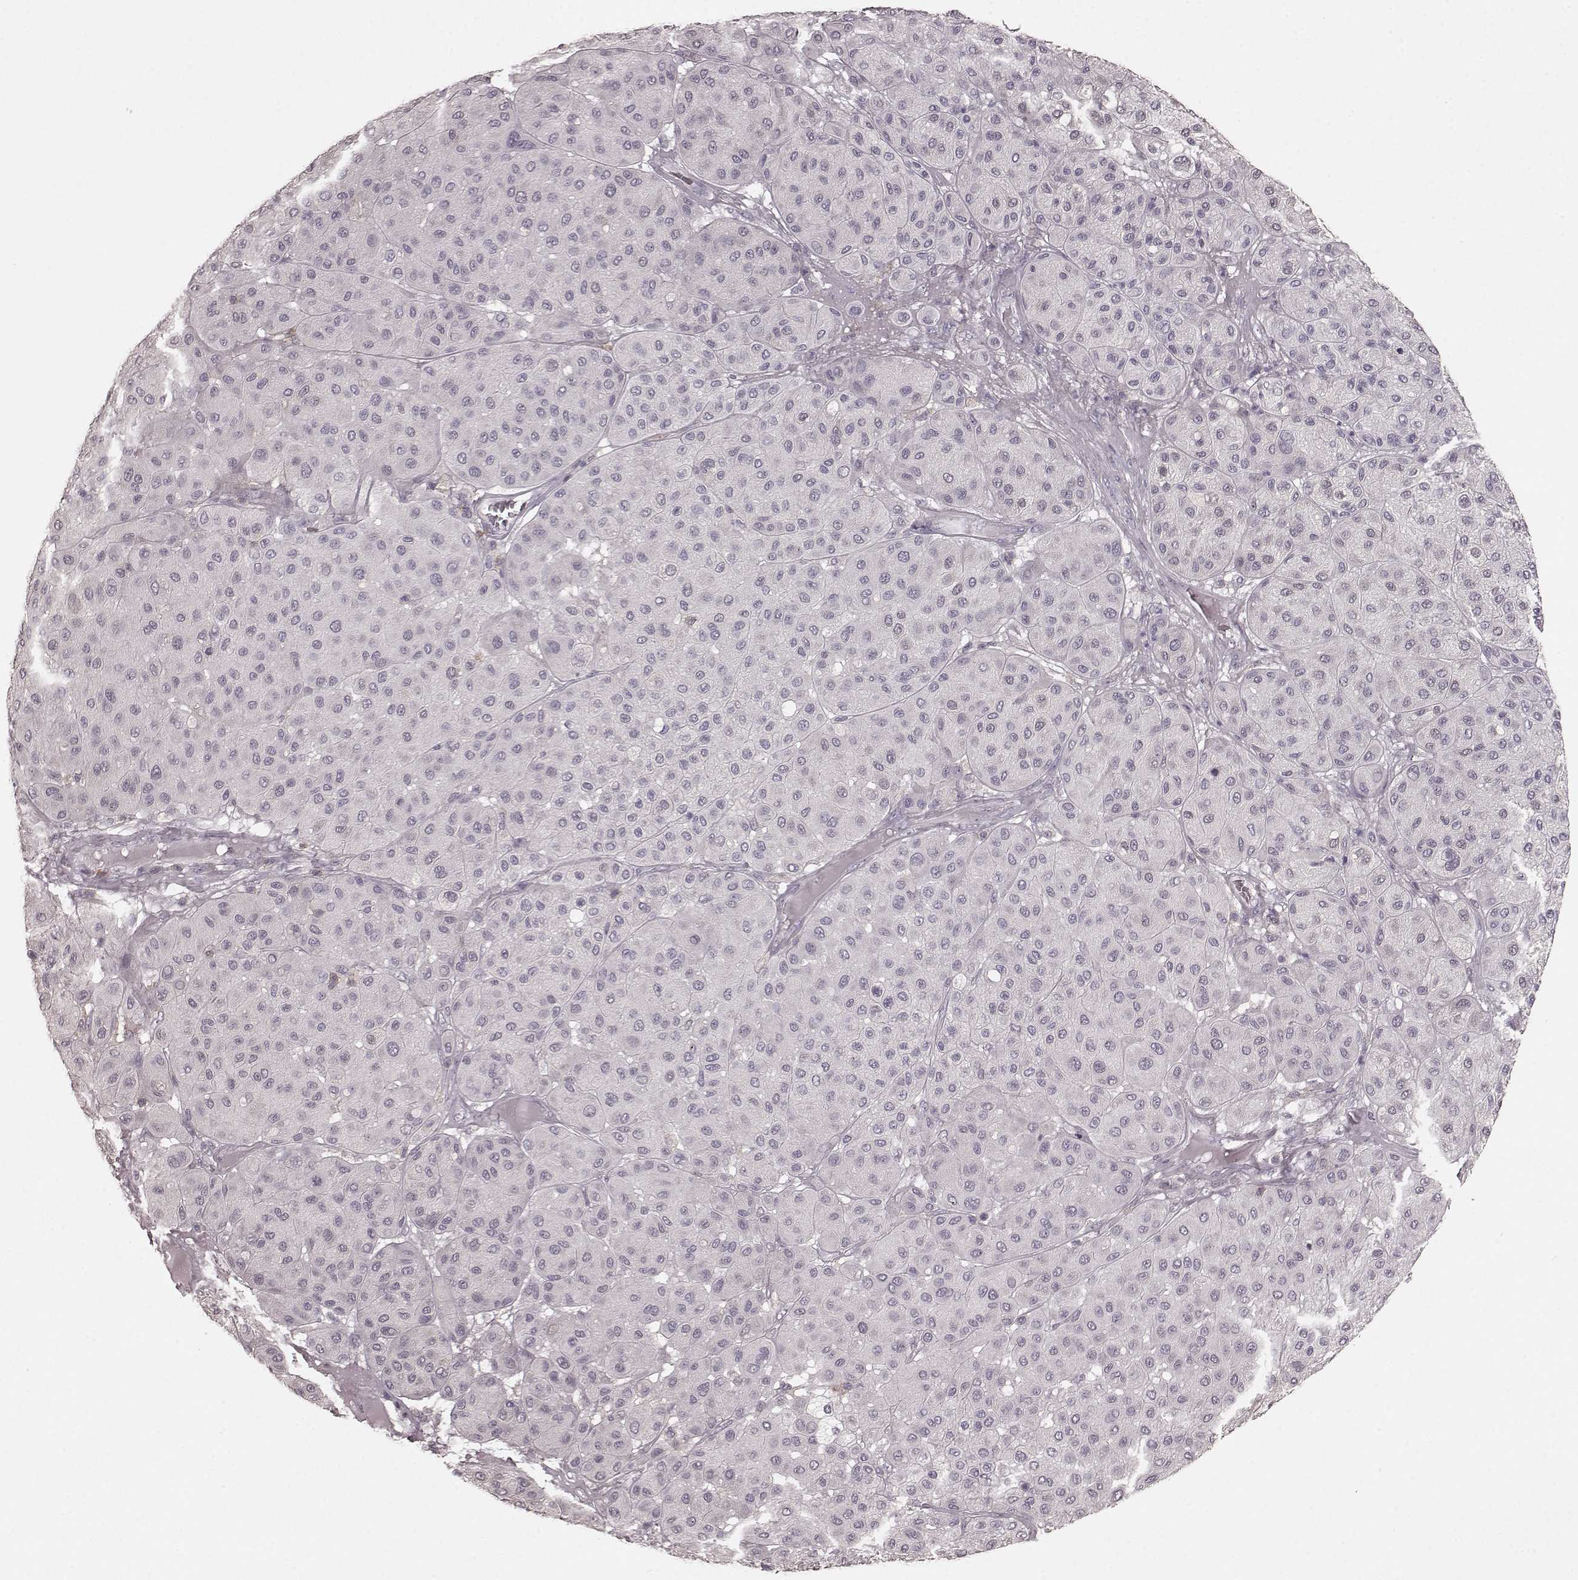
{"staining": {"intensity": "negative", "quantity": "none", "location": "none"}, "tissue": "melanoma", "cell_type": "Tumor cells", "image_type": "cancer", "snomed": [{"axis": "morphology", "description": "Malignant melanoma, Metastatic site"}, {"axis": "topography", "description": "Smooth muscle"}], "caption": "DAB (3,3'-diaminobenzidine) immunohistochemical staining of human malignant melanoma (metastatic site) demonstrates no significant positivity in tumor cells.", "gene": "CD28", "patient": {"sex": "male", "age": 41}}